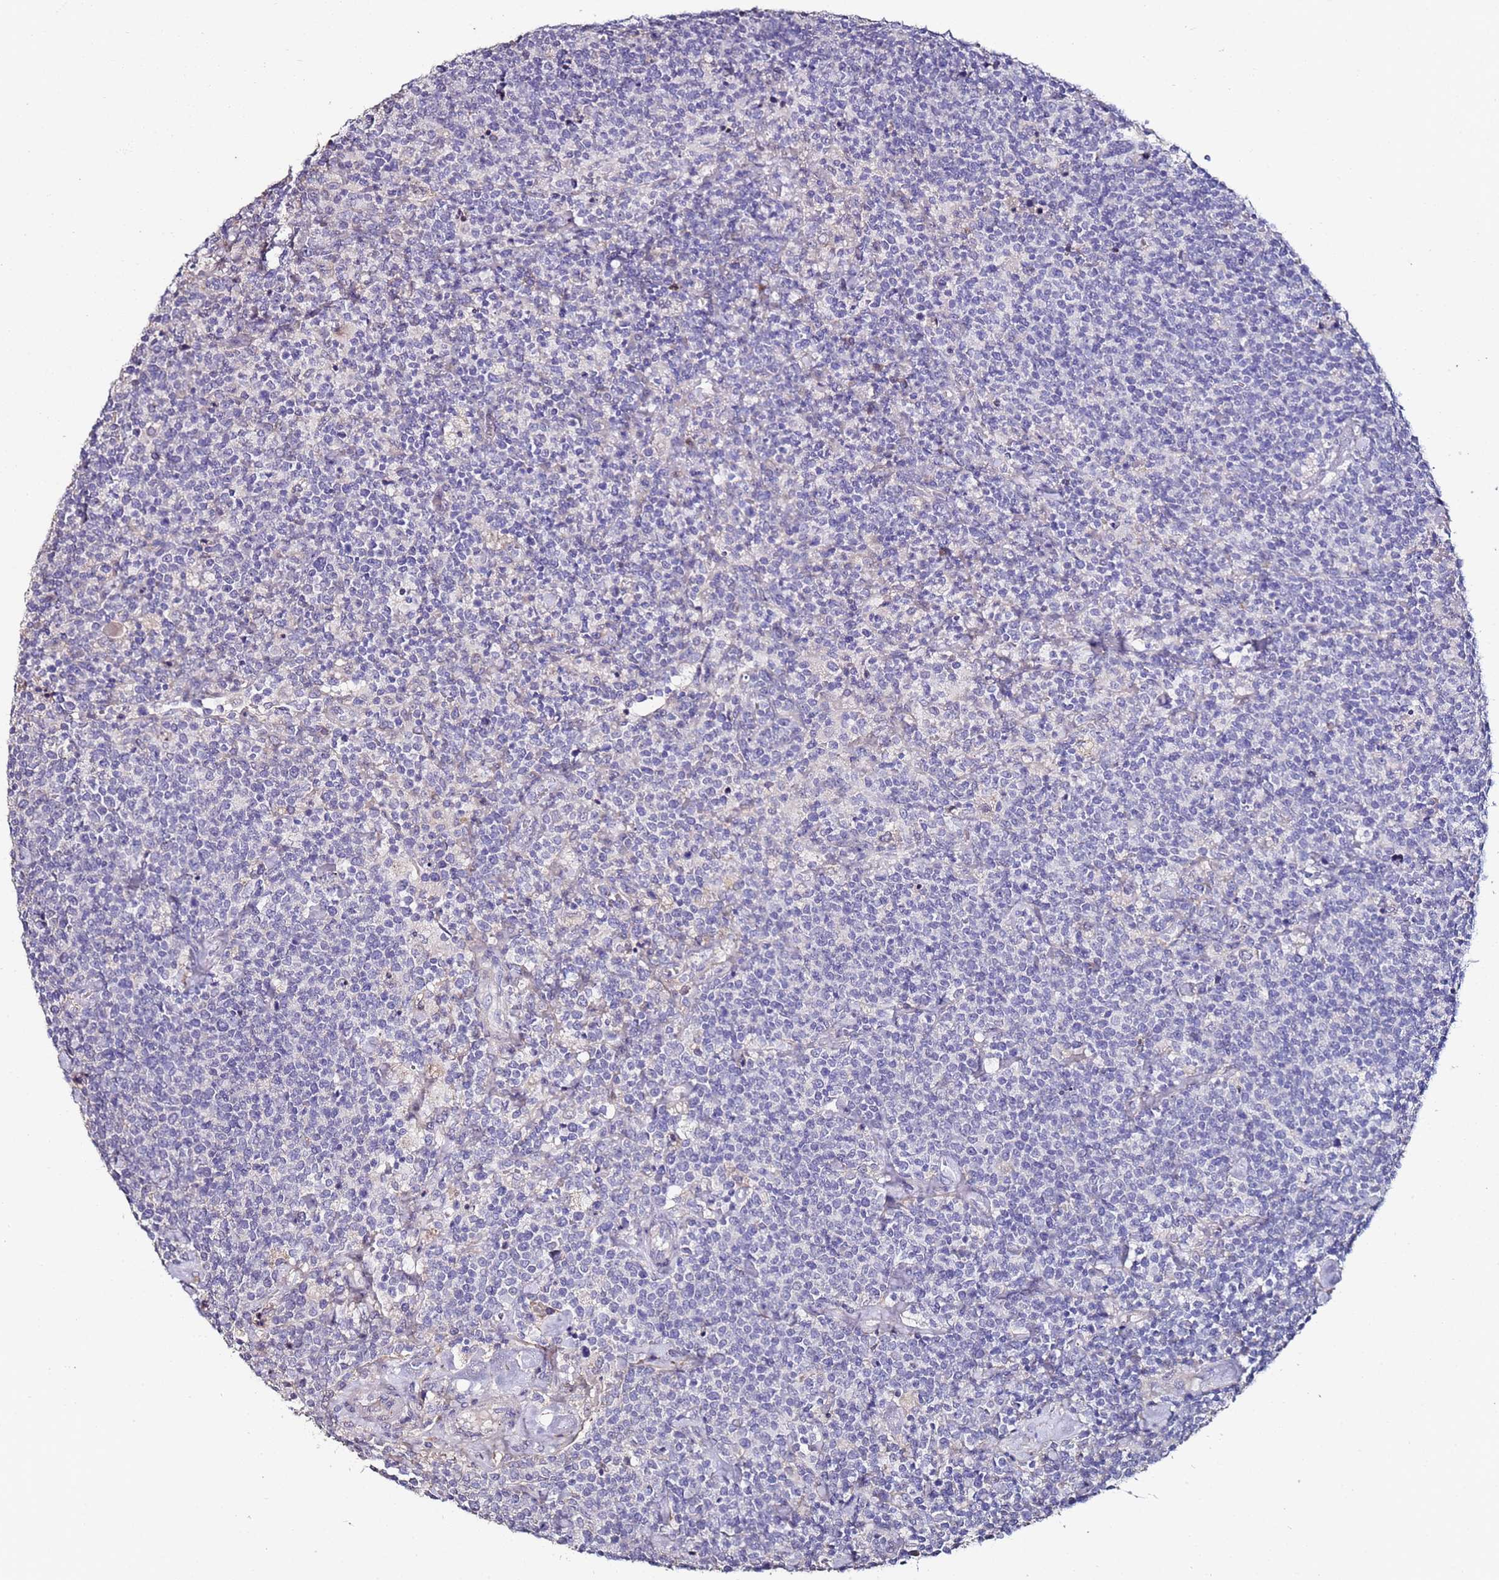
{"staining": {"intensity": "negative", "quantity": "none", "location": "none"}, "tissue": "lymphoma", "cell_type": "Tumor cells", "image_type": "cancer", "snomed": [{"axis": "morphology", "description": "Malignant lymphoma, non-Hodgkin's type, High grade"}, {"axis": "topography", "description": "Lymph node"}], "caption": "DAB immunohistochemical staining of malignant lymphoma, non-Hodgkin's type (high-grade) shows no significant expression in tumor cells.", "gene": "C3orf80", "patient": {"sex": "male", "age": 61}}